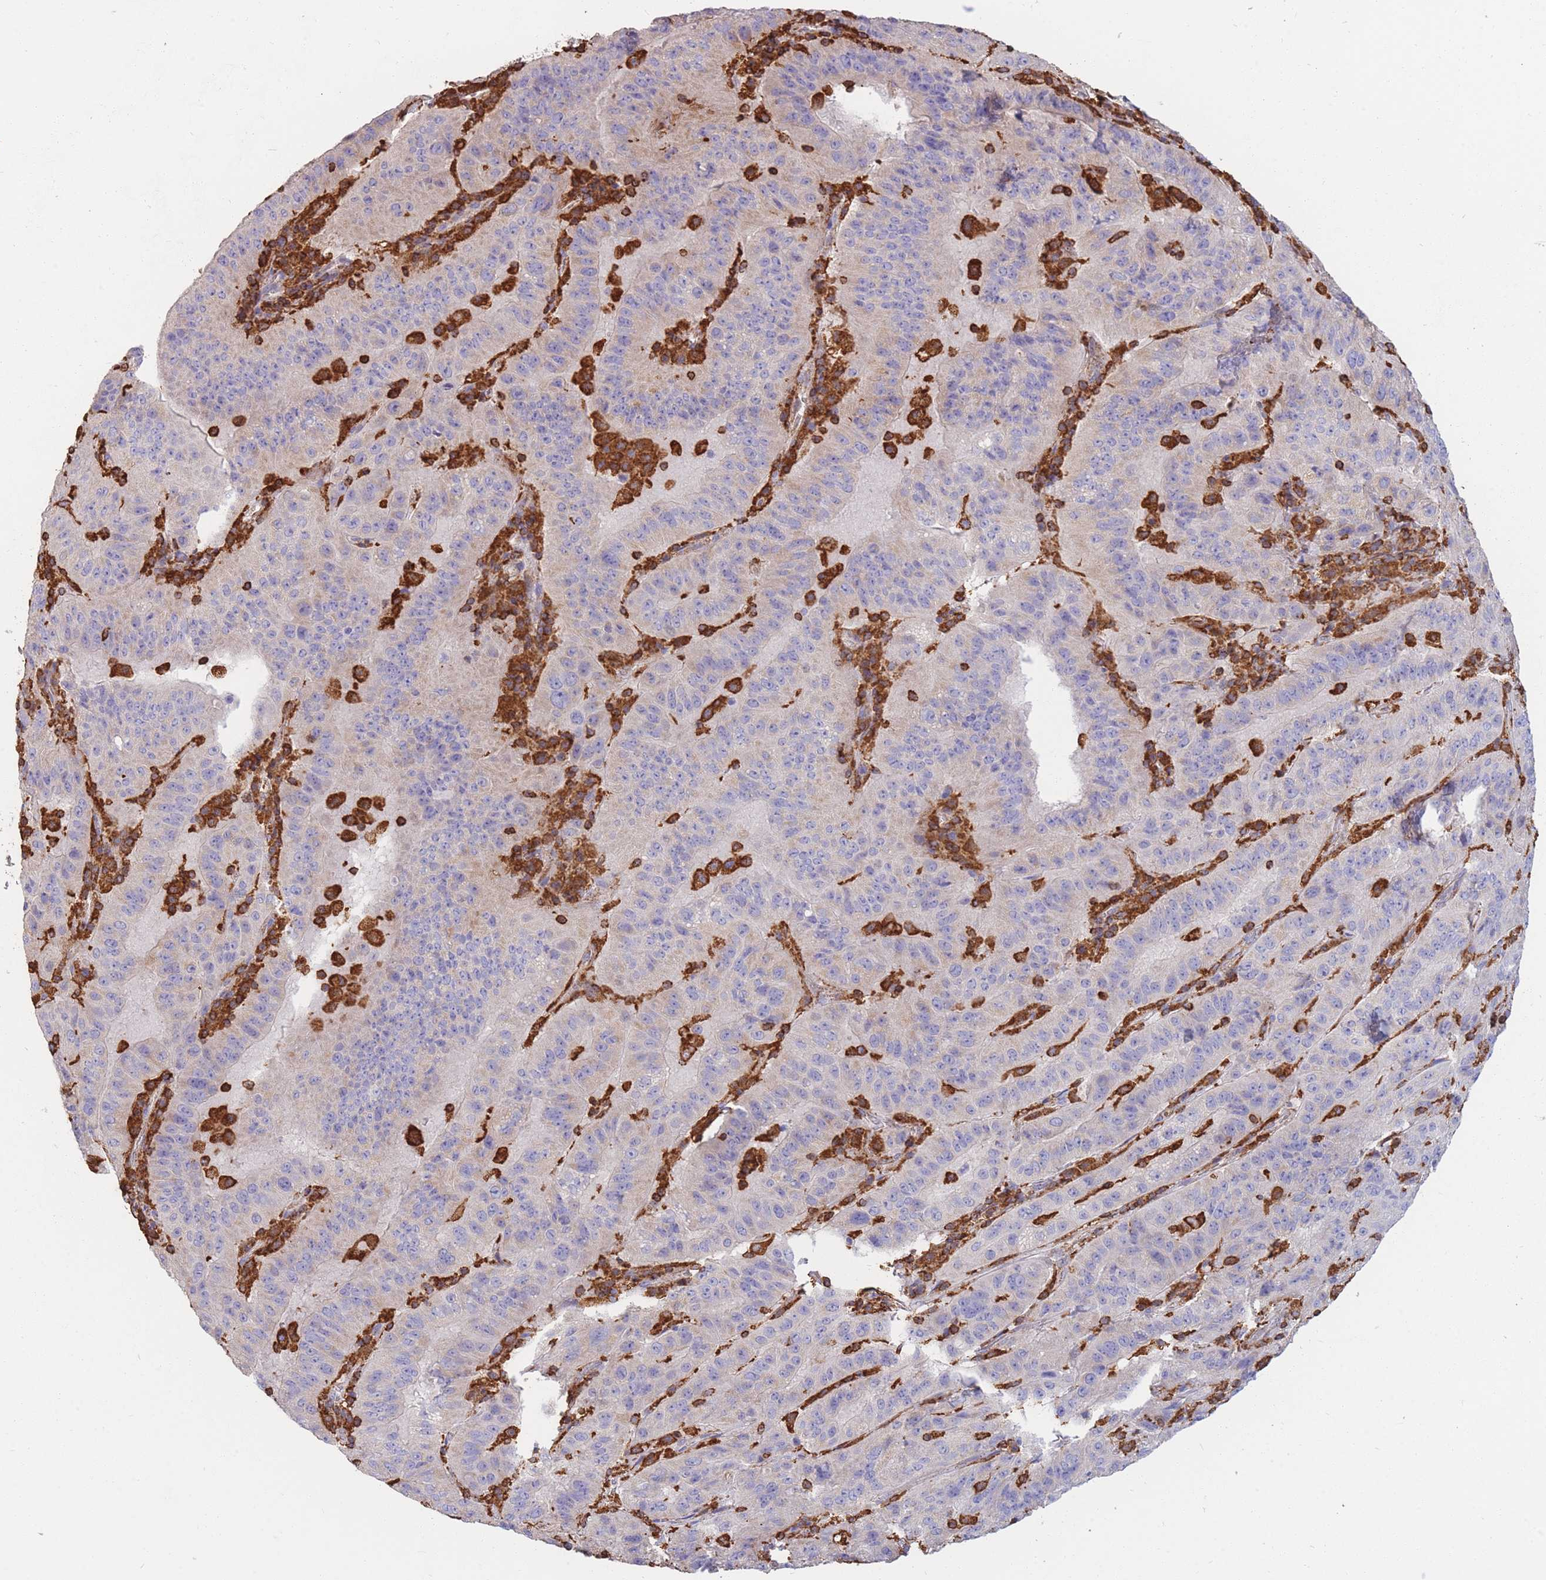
{"staining": {"intensity": "negative", "quantity": "none", "location": "none"}, "tissue": "pancreatic cancer", "cell_type": "Tumor cells", "image_type": "cancer", "snomed": [{"axis": "morphology", "description": "Adenocarcinoma, NOS"}, {"axis": "topography", "description": "Pancreas"}], "caption": "IHC photomicrograph of neoplastic tissue: adenocarcinoma (pancreatic) stained with DAB (3,3'-diaminobenzidine) reveals no significant protein expression in tumor cells.", "gene": "MRPL54", "patient": {"sex": "male", "age": 63}}